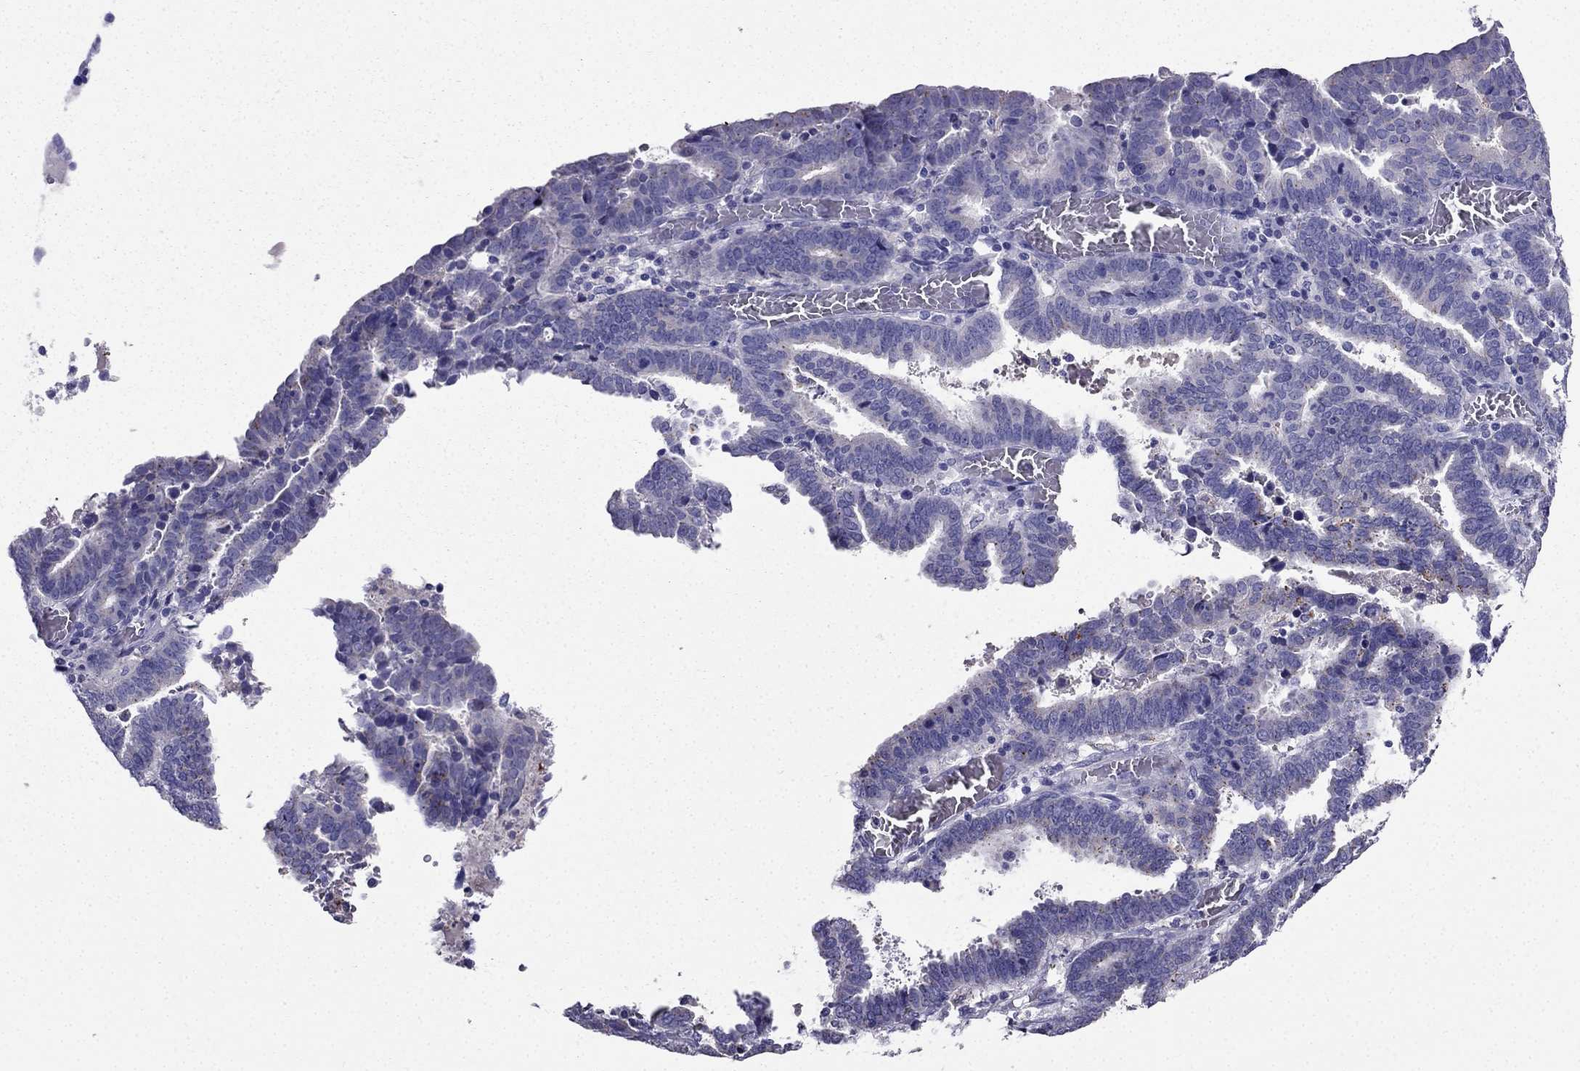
{"staining": {"intensity": "negative", "quantity": "none", "location": "none"}, "tissue": "endometrial cancer", "cell_type": "Tumor cells", "image_type": "cancer", "snomed": [{"axis": "morphology", "description": "Adenocarcinoma, NOS"}, {"axis": "topography", "description": "Uterus"}], "caption": "The immunohistochemistry image has no significant expression in tumor cells of endometrial adenocarcinoma tissue. Nuclei are stained in blue.", "gene": "PTH", "patient": {"sex": "female", "age": 83}}